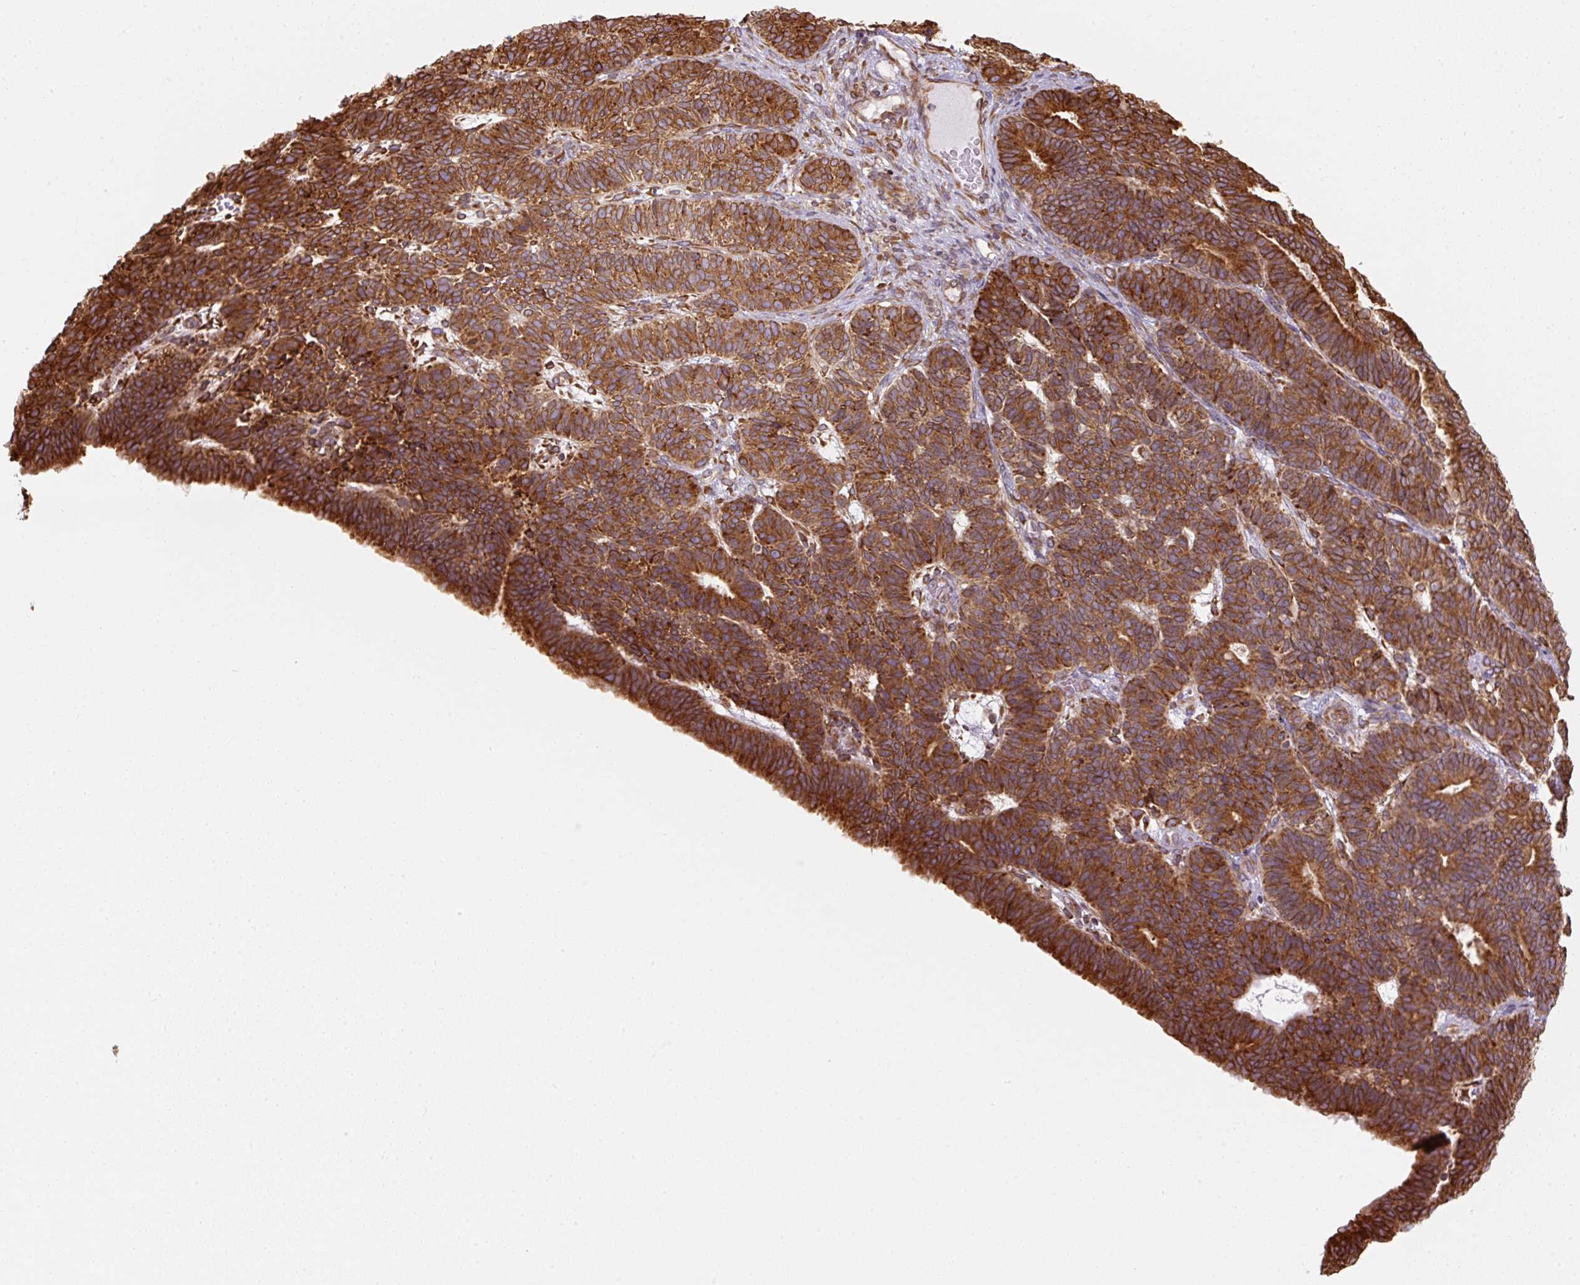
{"staining": {"intensity": "strong", "quantity": ">75%", "location": "cytoplasmic/membranous"}, "tissue": "endometrial cancer", "cell_type": "Tumor cells", "image_type": "cancer", "snomed": [{"axis": "morphology", "description": "Adenocarcinoma, NOS"}, {"axis": "topography", "description": "Endometrium"}], "caption": "Immunohistochemistry of endometrial cancer (adenocarcinoma) shows high levels of strong cytoplasmic/membranous staining in about >75% of tumor cells.", "gene": "PRKCSH", "patient": {"sex": "female", "age": 70}}